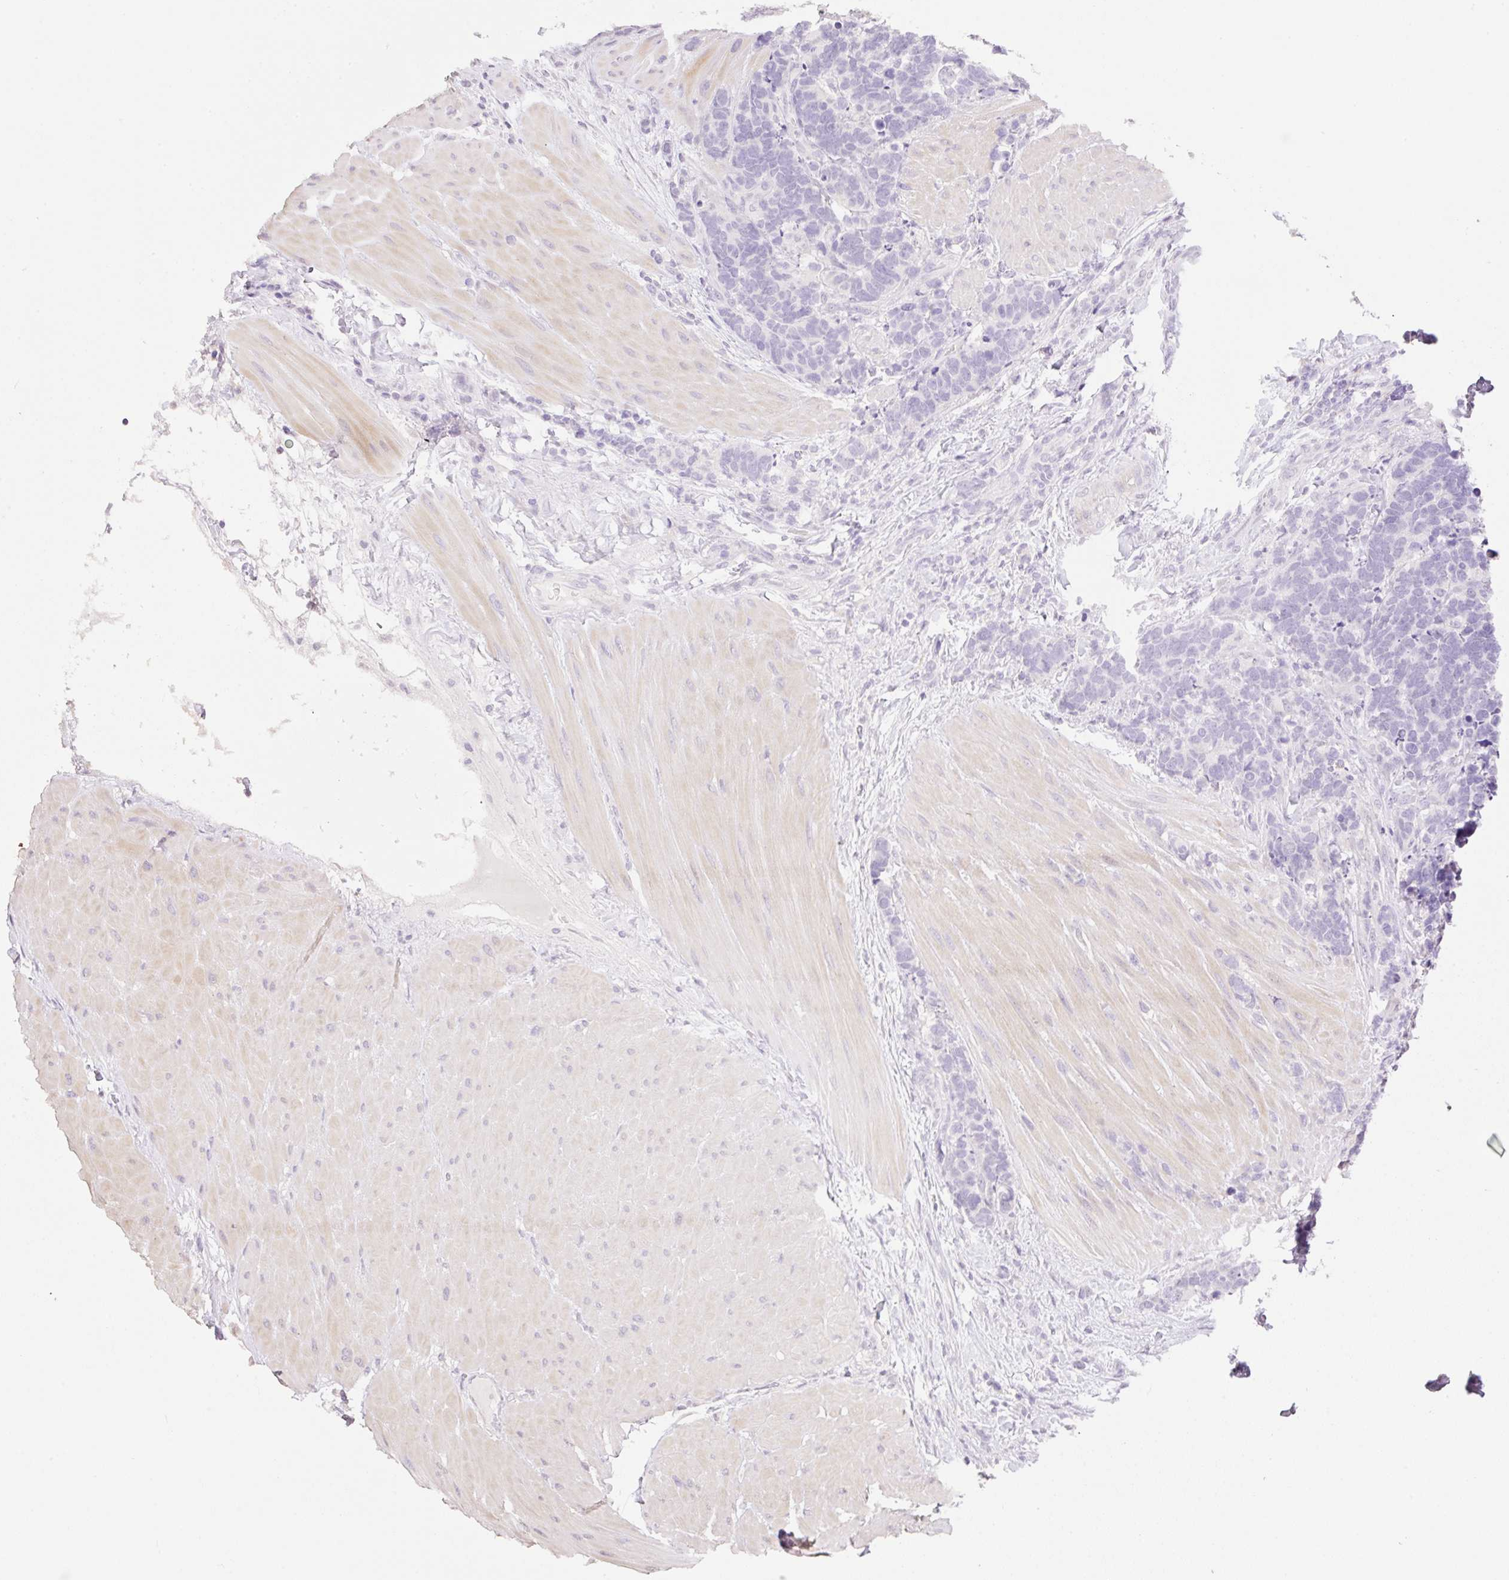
{"staining": {"intensity": "negative", "quantity": "none", "location": "none"}, "tissue": "carcinoid", "cell_type": "Tumor cells", "image_type": "cancer", "snomed": [{"axis": "morphology", "description": "Carcinoma, NOS"}, {"axis": "morphology", "description": "Carcinoid, malignant, NOS"}, {"axis": "topography", "description": "Urinary bladder"}], "caption": "Carcinoma stained for a protein using immunohistochemistry reveals no expression tumor cells.", "gene": "HCRTR2", "patient": {"sex": "male", "age": 57}}